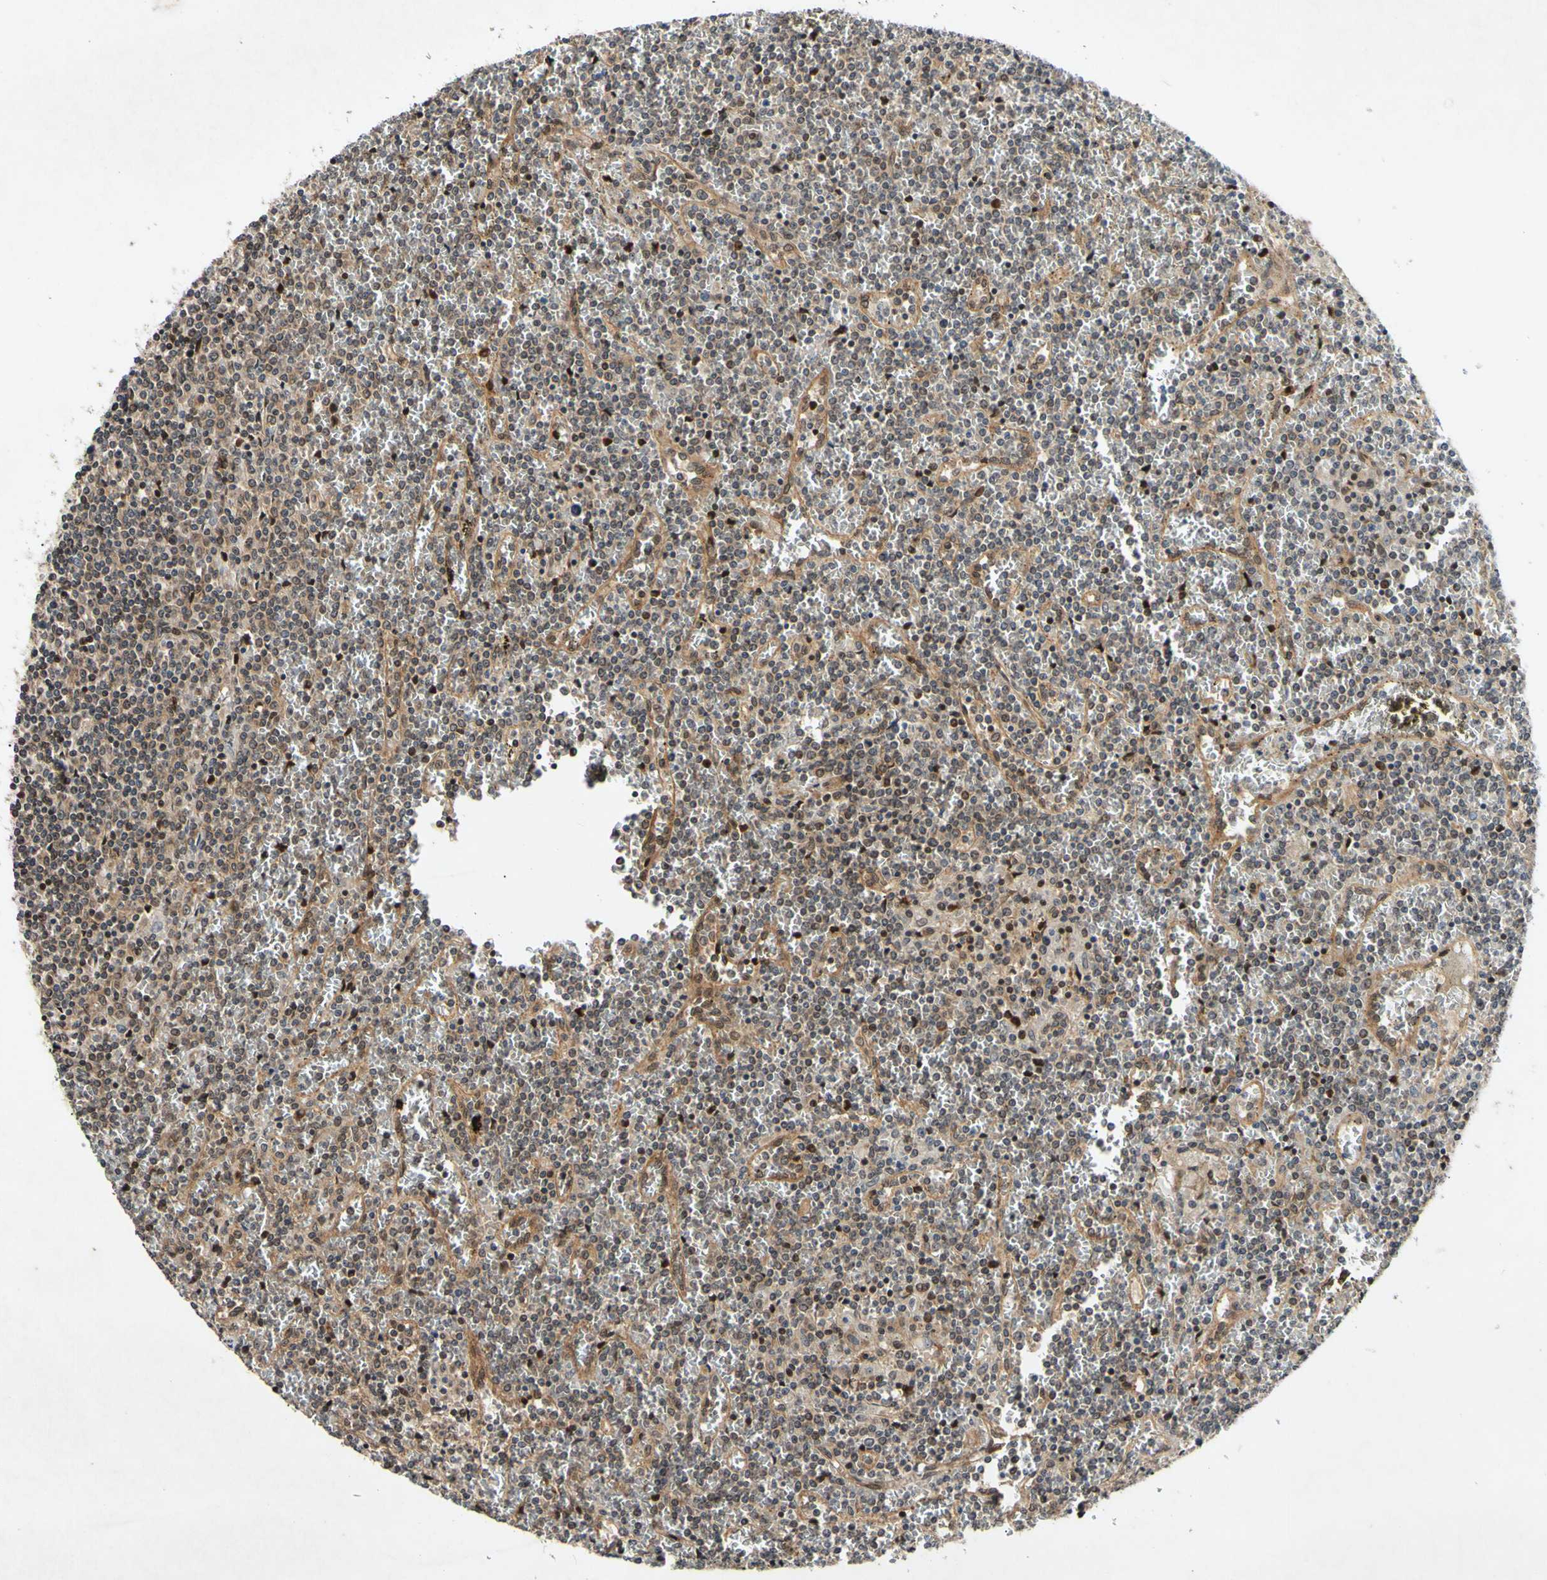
{"staining": {"intensity": "moderate", "quantity": ">75%", "location": "cytoplasmic/membranous,nuclear"}, "tissue": "lymphoma", "cell_type": "Tumor cells", "image_type": "cancer", "snomed": [{"axis": "morphology", "description": "Malignant lymphoma, non-Hodgkin's type, Low grade"}, {"axis": "topography", "description": "Spleen"}], "caption": "High-power microscopy captured an IHC photomicrograph of low-grade malignant lymphoma, non-Hodgkin's type, revealing moderate cytoplasmic/membranous and nuclear expression in about >75% of tumor cells. Using DAB (brown) and hematoxylin (blue) stains, captured at high magnification using brightfield microscopy.", "gene": "CSNK1E", "patient": {"sex": "female", "age": 19}}